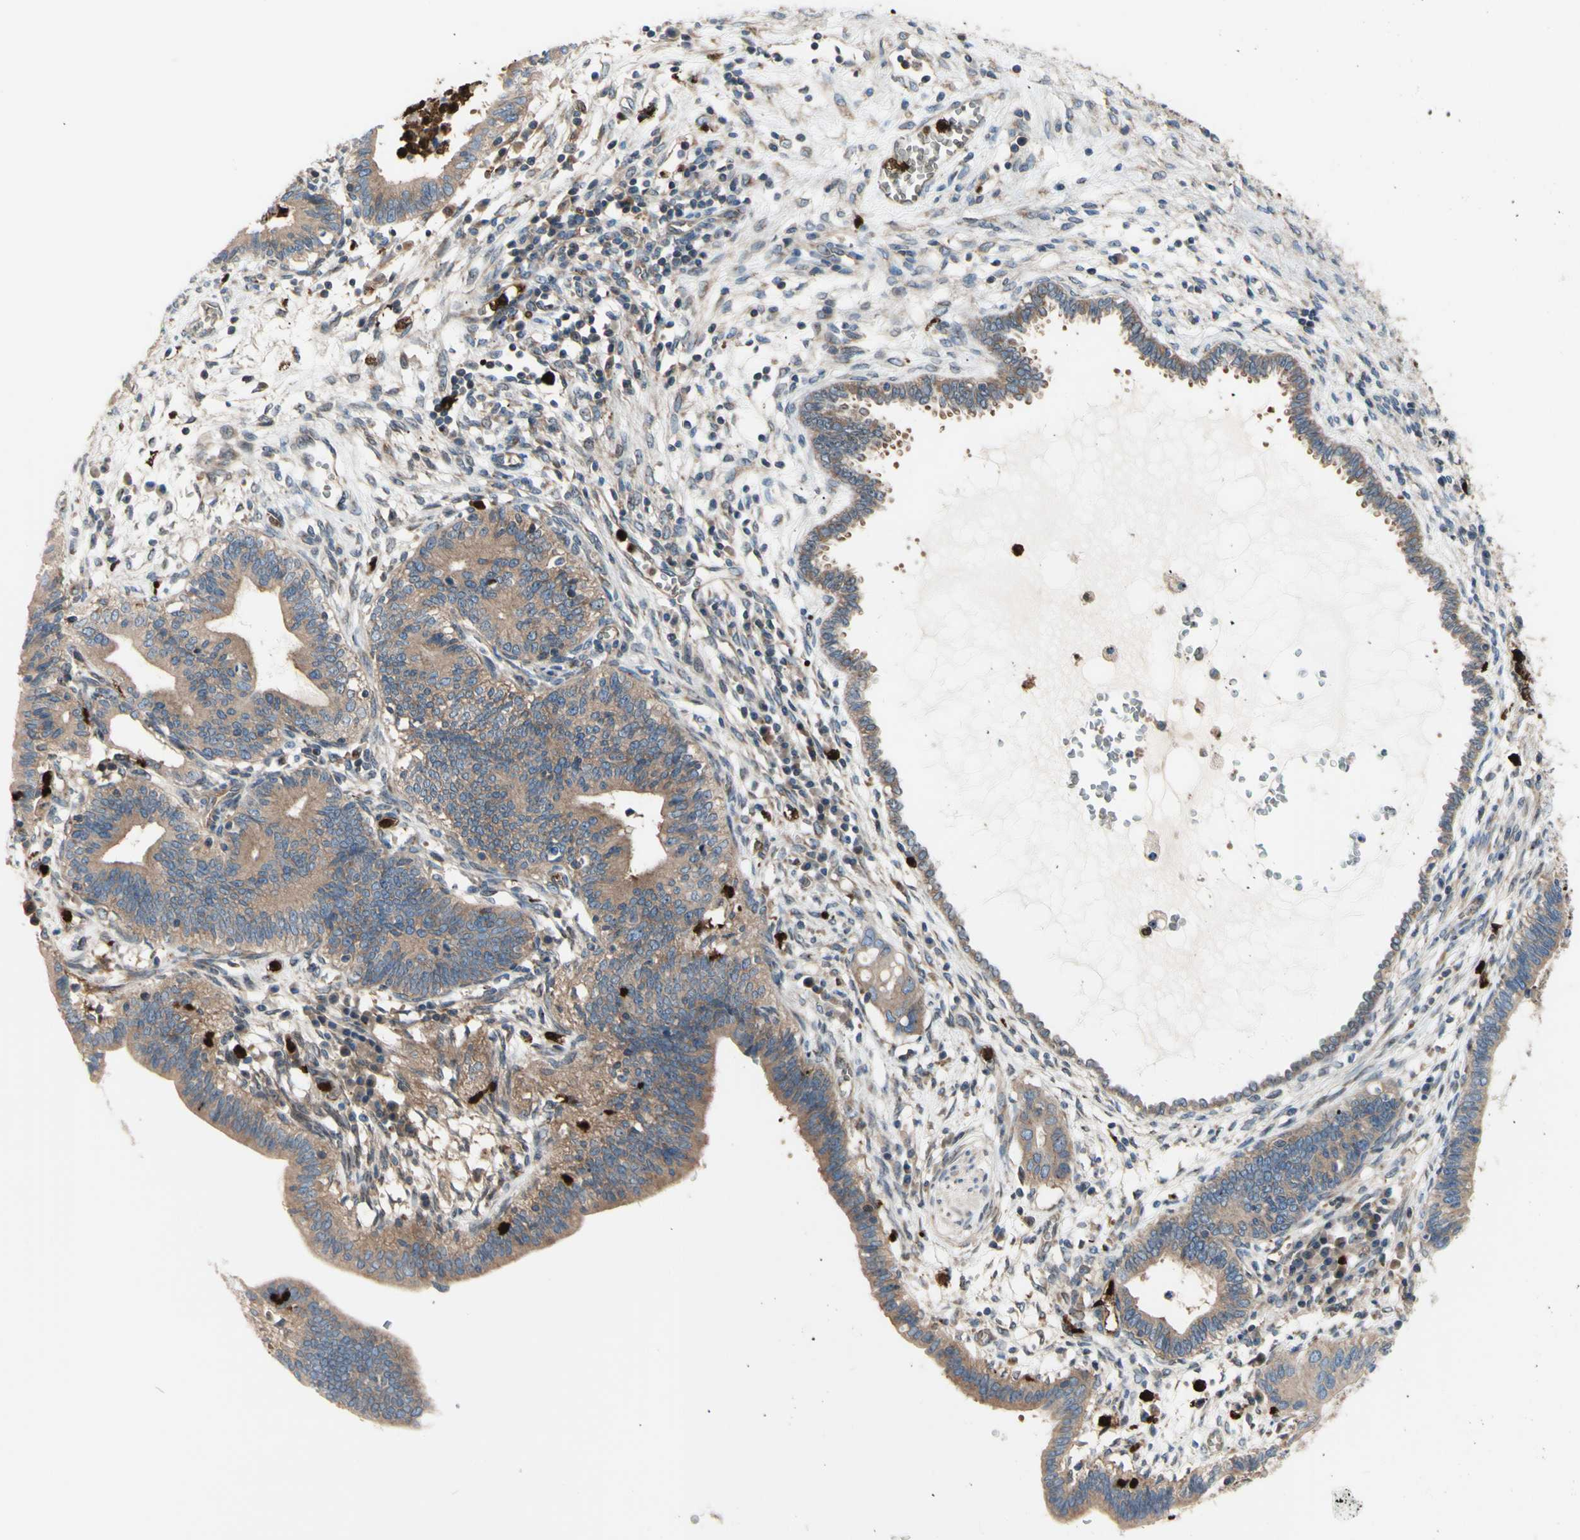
{"staining": {"intensity": "moderate", "quantity": "25%-75%", "location": "cytoplasmic/membranous"}, "tissue": "cervical cancer", "cell_type": "Tumor cells", "image_type": "cancer", "snomed": [{"axis": "morphology", "description": "Adenocarcinoma, NOS"}, {"axis": "topography", "description": "Cervix"}], "caption": "Brown immunohistochemical staining in cervical adenocarcinoma exhibits moderate cytoplasmic/membranous staining in approximately 25%-75% of tumor cells.", "gene": "USP9X", "patient": {"sex": "female", "age": 44}}